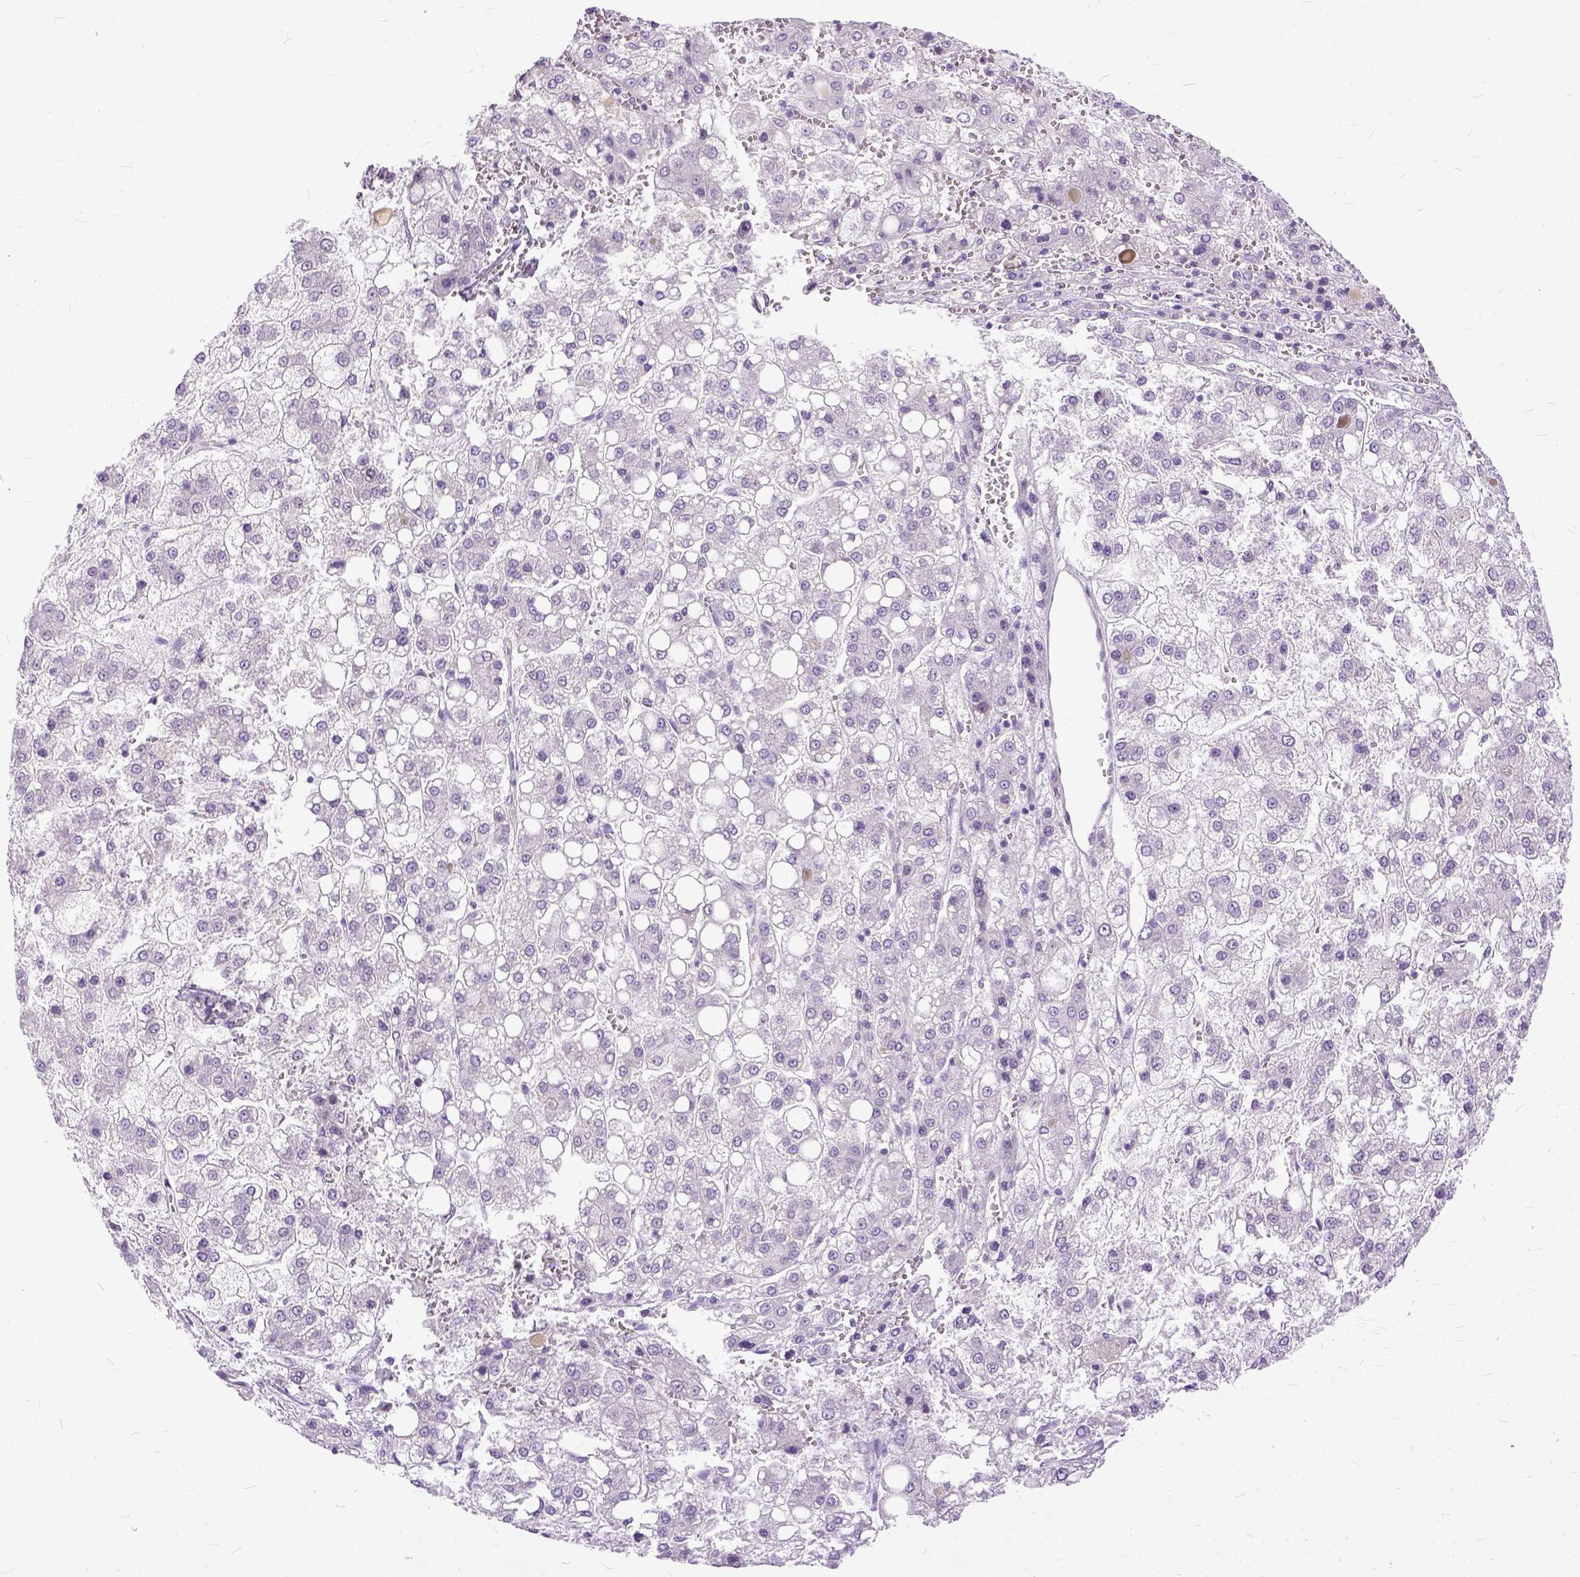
{"staining": {"intensity": "negative", "quantity": "none", "location": "none"}, "tissue": "liver cancer", "cell_type": "Tumor cells", "image_type": "cancer", "snomed": [{"axis": "morphology", "description": "Carcinoma, Hepatocellular, NOS"}, {"axis": "topography", "description": "Liver"}], "caption": "High power microscopy image of an immunohistochemistry (IHC) histopathology image of liver hepatocellular carcinoma, revealing no significant staining in tumor cells.", "gene": "TCEAL7", "patient": {"sex": "male", "age": 73}}